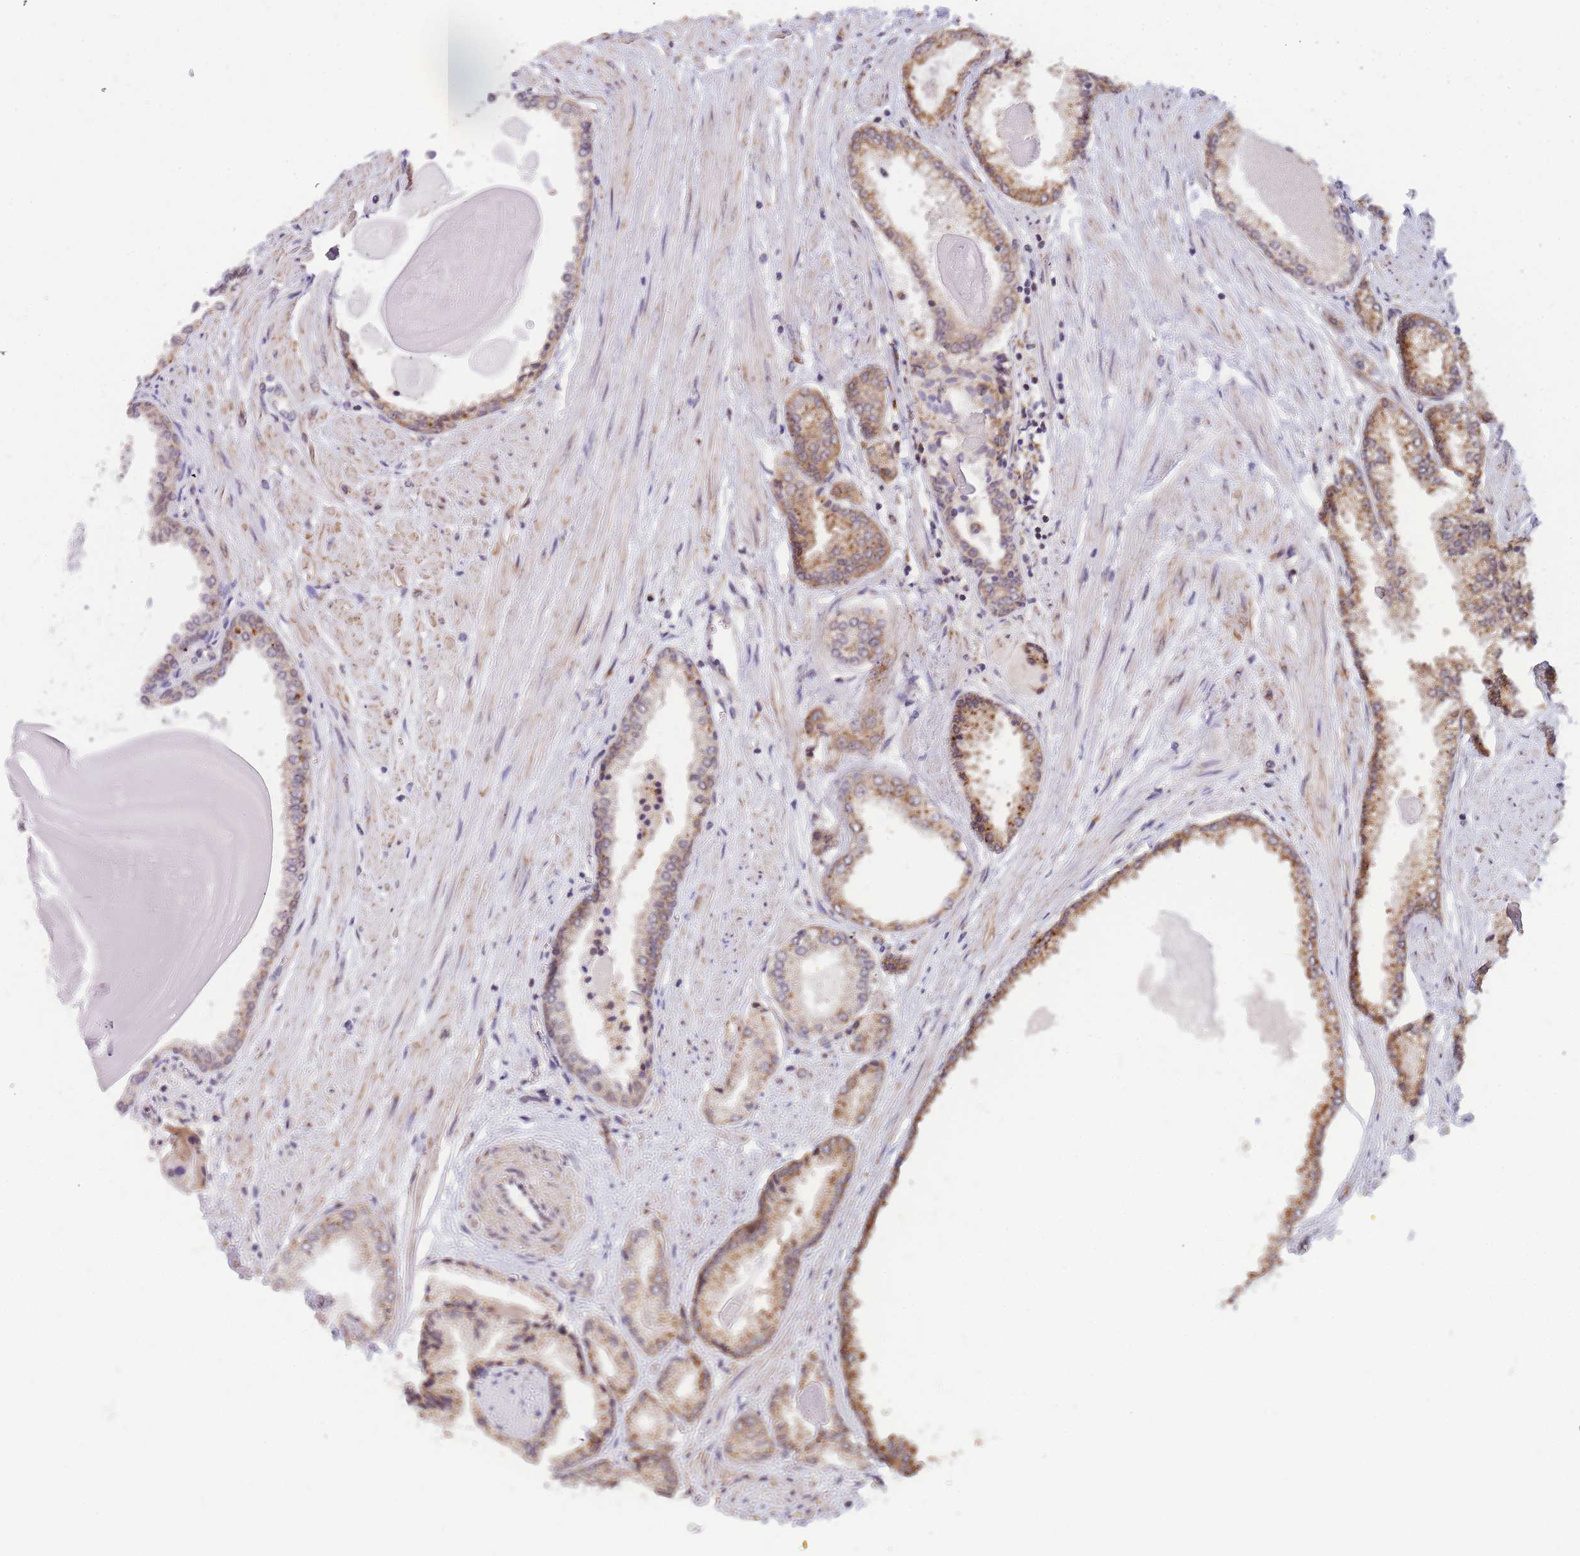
{"staining": {"intensity": "moderate", "quantity": ">75%", "location": "cytoplasmic/membranous"}, "tissue": "prostate cancer", "cell_type": "Tumor cells", "image_type": "cancer", "snomed": [{"axis": "morphology", "description": "Adenocarcinoma, High grade"}, {"axis": "topography", "description": "Prostate"}], "caption": "Immunohistochemistry staining of prostate cancer, which displays medium levels of moderate cytoplasmic/membranous expression in approximately >75% of tumor cells indicating moderate cytoplasmic/membranous protein expression. The staining was performed using DAB (3,3'-diaminobenzidine) (brown) for protein detection and nuclei were counterstained in hematoxylin (blue).", "gene": "MRPL23", "patient": {"sex": "male", "age": 68}}